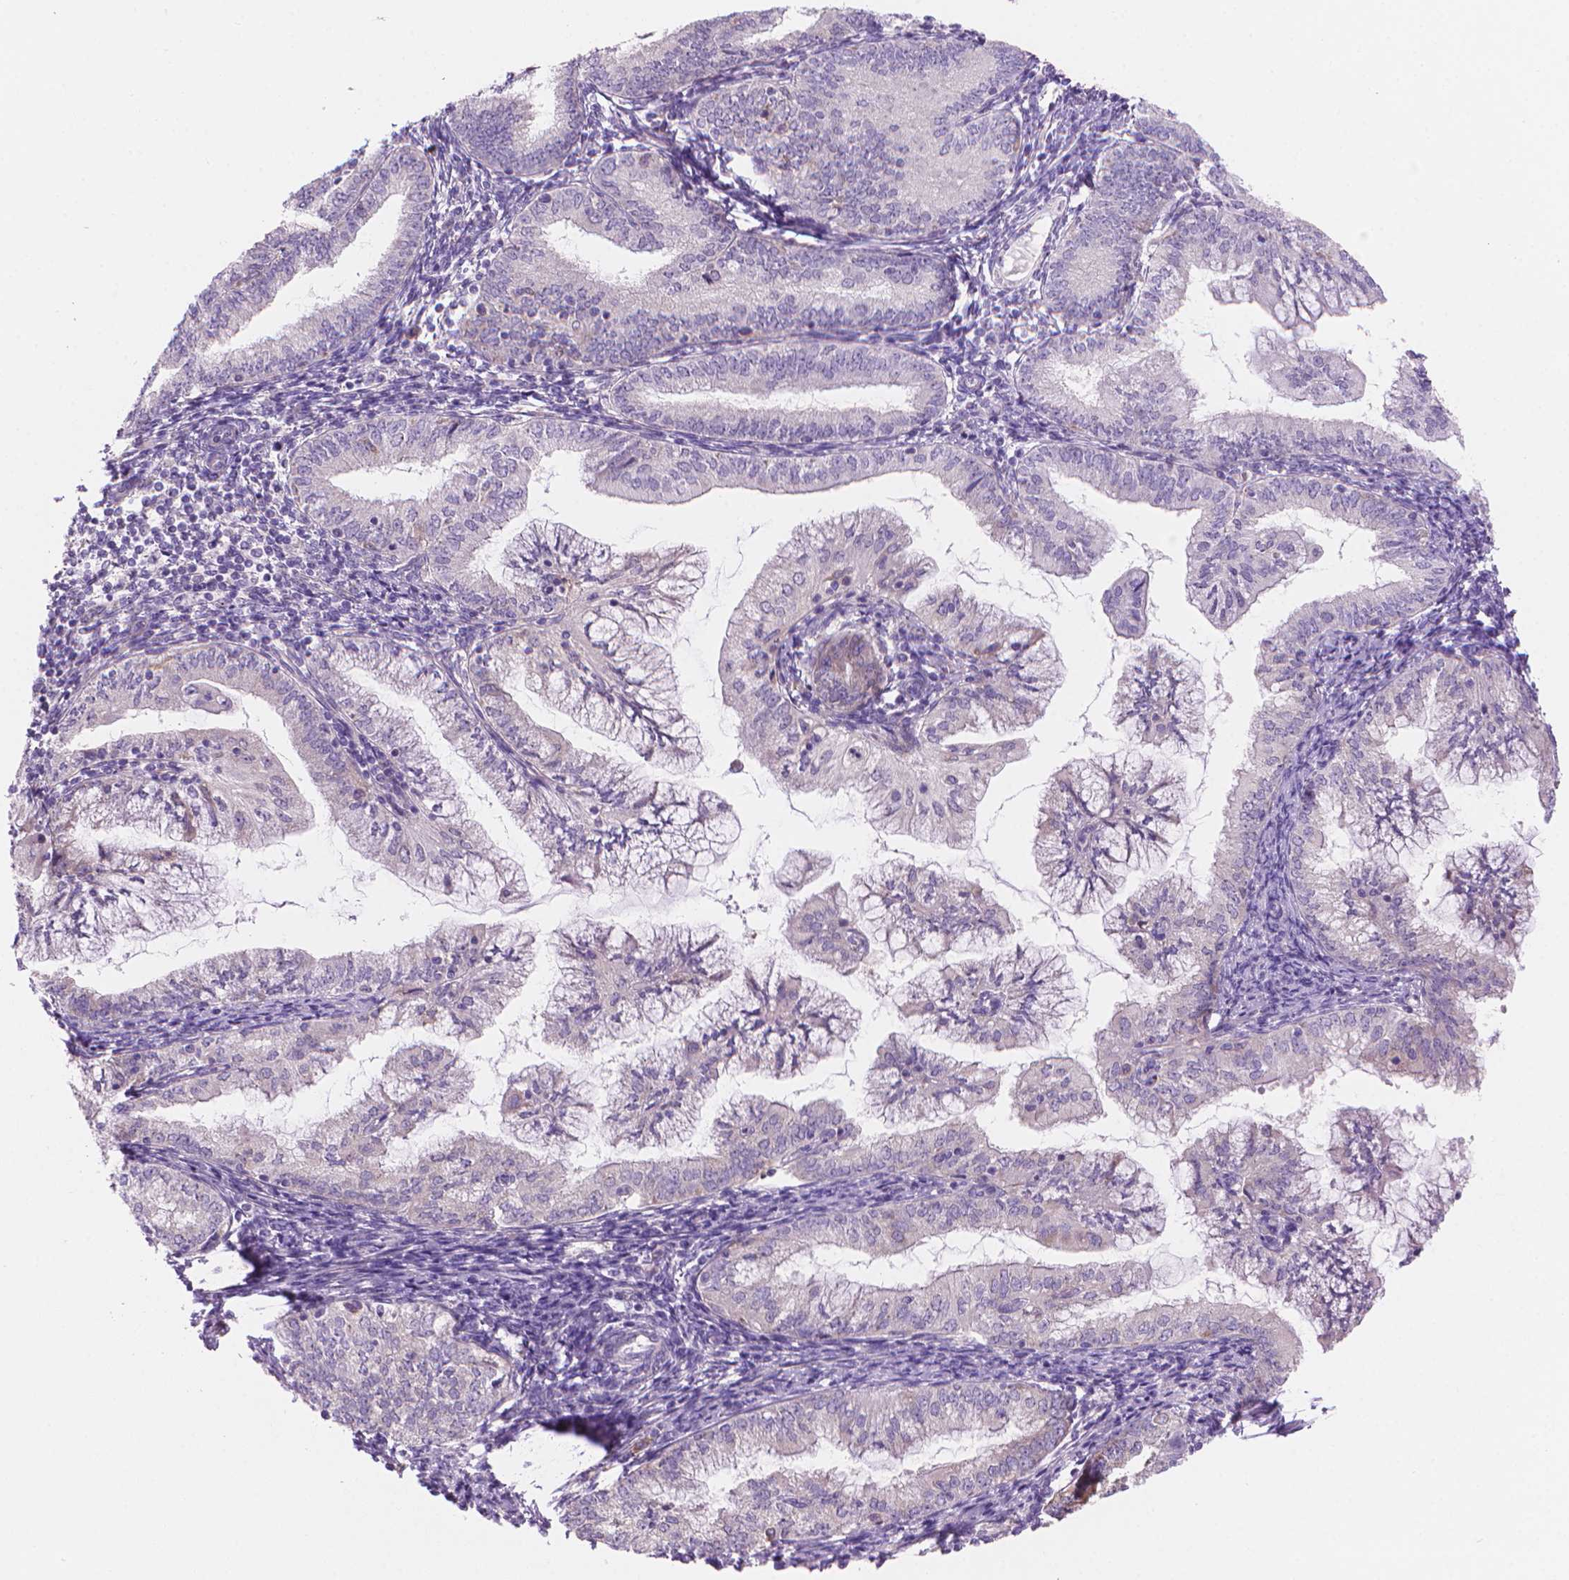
{"staining": {"intensity": "weak", "quantity": "<25%", "location": "cytoplasmic/membranous"}, "tissue": "endometrial cancer", "cell_type": "Tumor cells", "image_type": "cancer", "snomed": [{"axis": "morphology", "description": "Adenocarcinoma, NOS"}, {"axis": "topography", "description": "Endometrium"}], "caption": "Immunohistochemical staining of human adenocarcinoma (endometrial) demonstrates no significant staining in tumor cells.", "gene": "ENSG00000187186", "patient": {"sex": "female", "age": 55}}